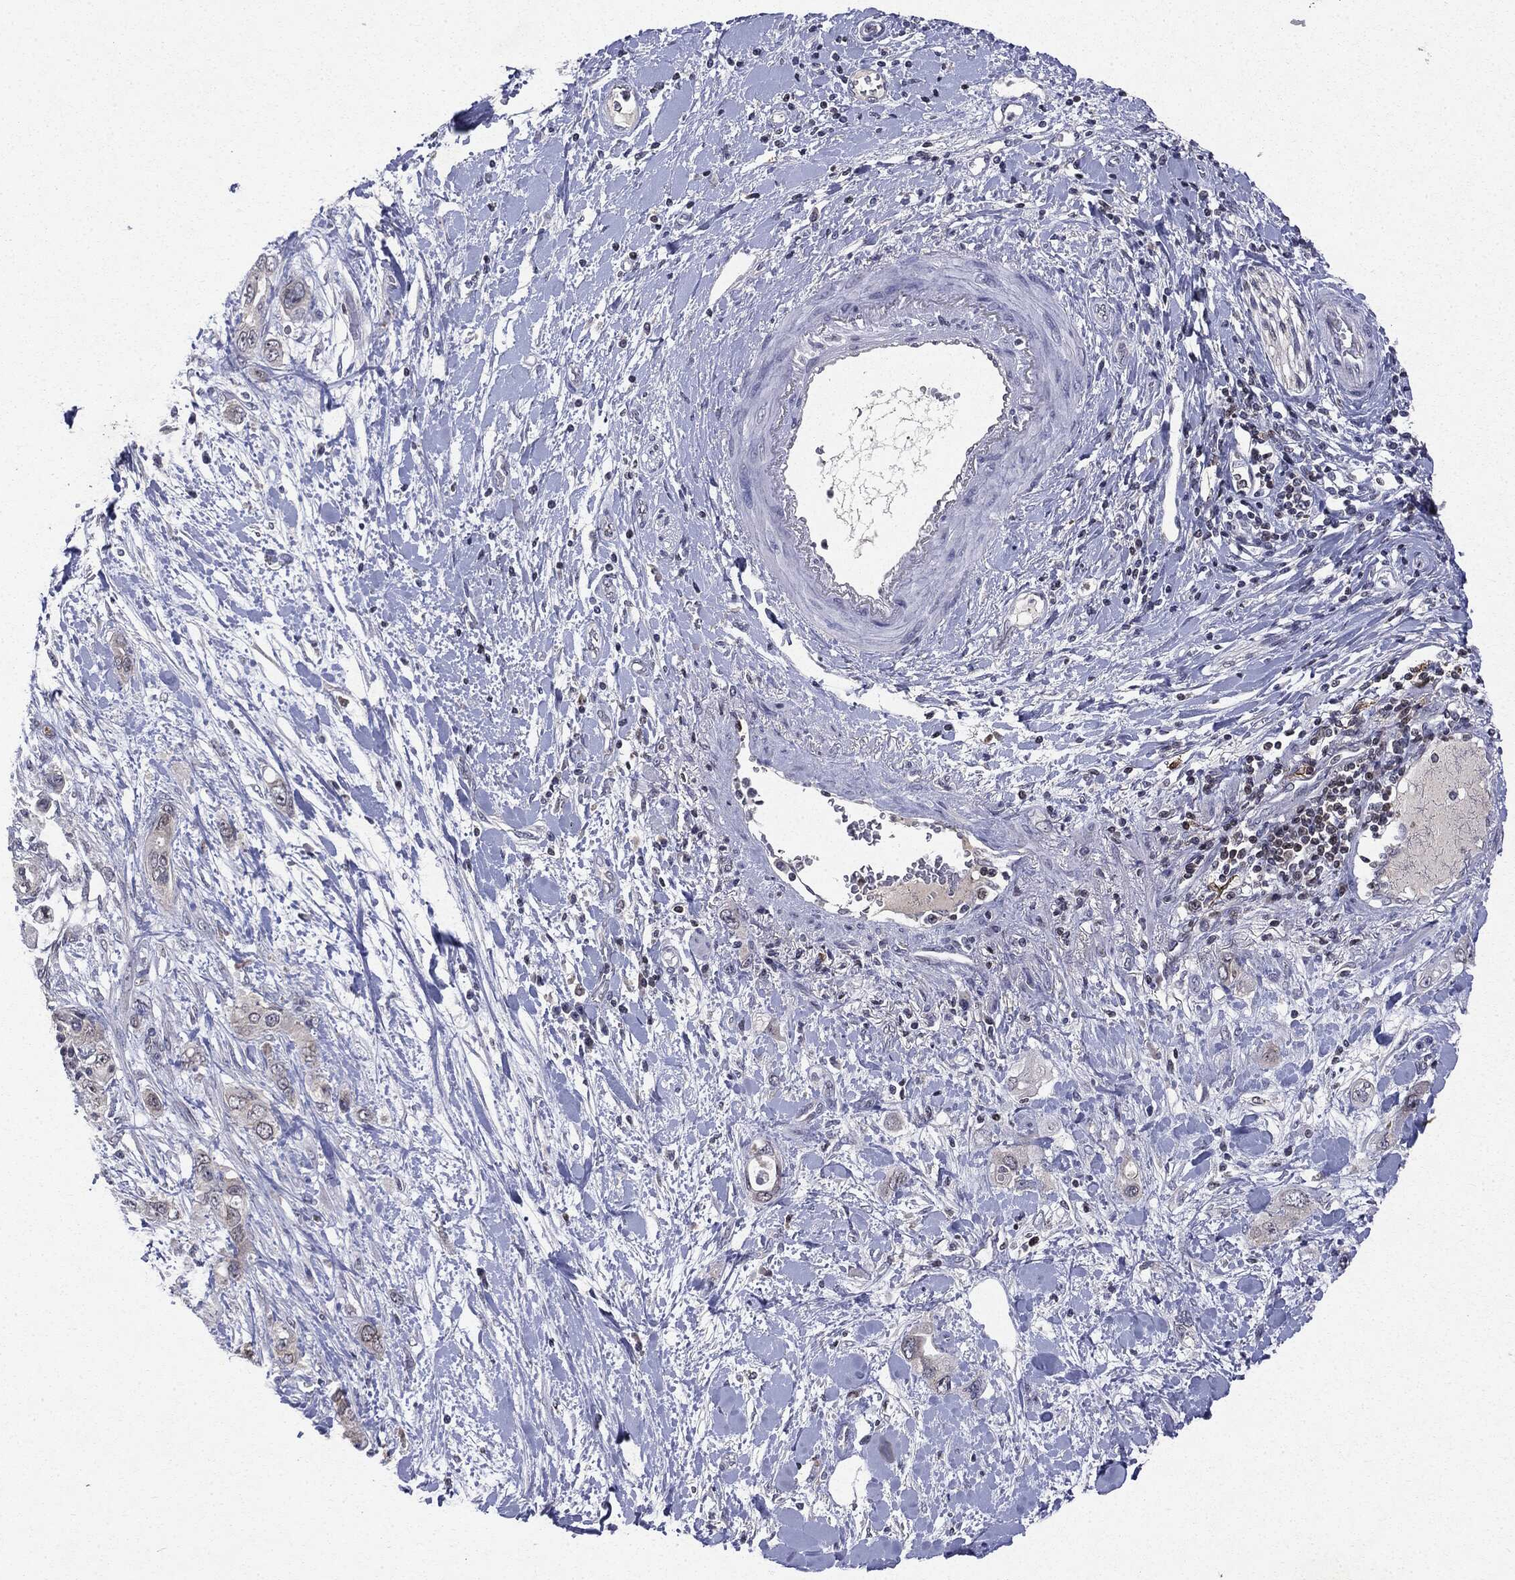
{"staining": {"intensity": "negative", "quantity": "none", "location": "none"}, "tissue": "pancreatic cancer", "cell_type": "Tumor cells", "image_type": "cancer", "snomed": [{"axis": "morphology", "description": "Adenocarcinoma, NOS"}, {"axis": "topography", "description": "Pancreas"}], "caption": "Protein analysis of pancreatic cancer (adenocarcinoma) shows no significant positivity in tumor cells.", "gene": "KIF2C", "patient": {"sex": "female", "age": 56}}